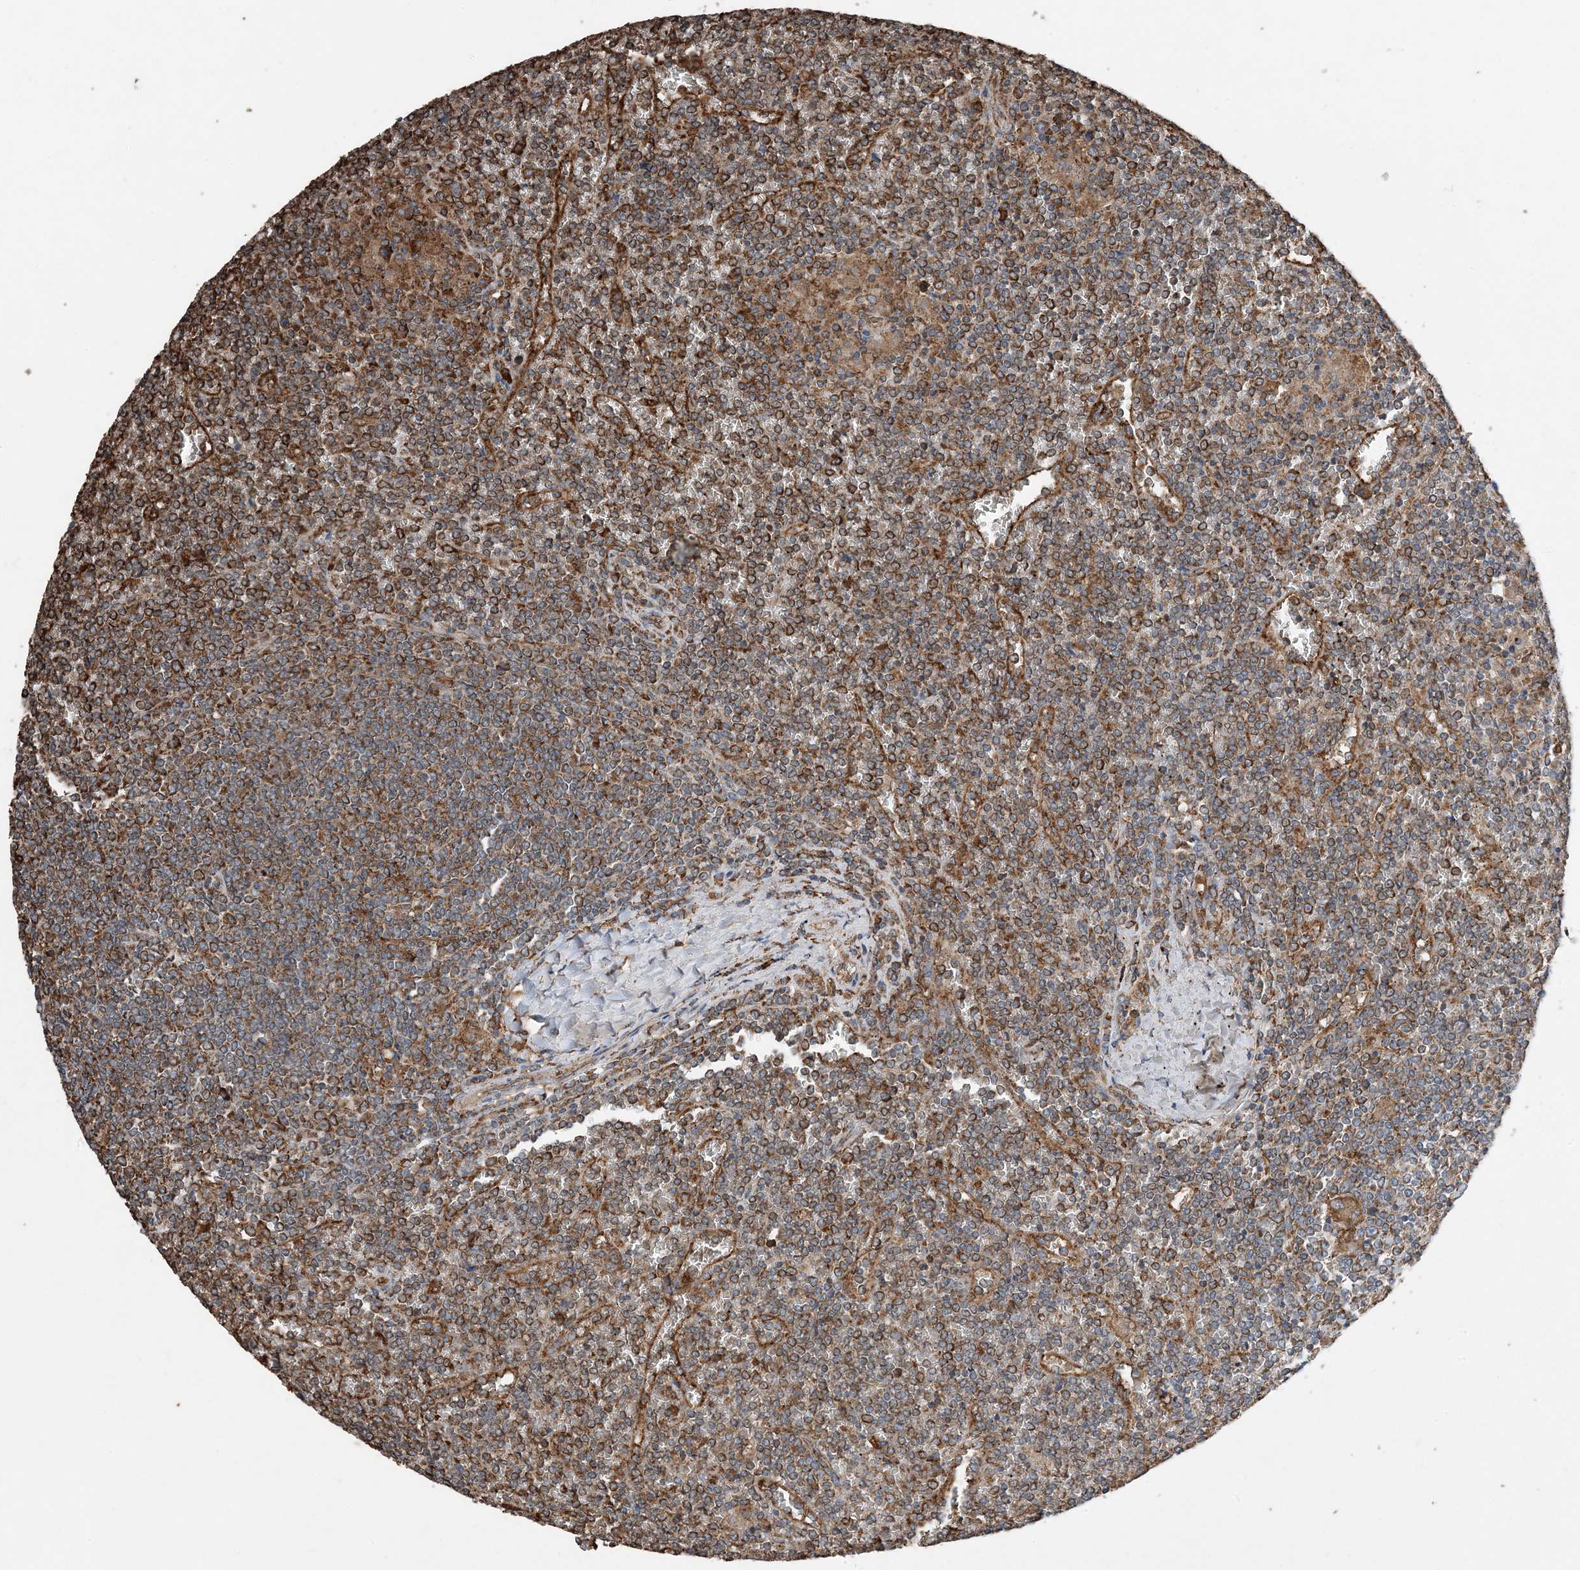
{"staining": {"intensity": "strong", "quantity": ">75%", "location": "cytoplasmic/membranous"}, "tissue": "lymphoma", "cell_type": "Tumor cells", "image_type": "cancer", "snomed": [{"axis": "morphology", "description": "Malignant lymphoma, non-Hodgkin's type, Low grade"}, {"axis": "topography", "description": "Spleen"}], "caption": "Brown immunohistochemical staining in human malignant lymphoma, non-Hodgkin's type (low-grade) exhibits strong cytoplasmic/membranous staining in approximately >75% of tumor cells.", "gene": "PDIA6", "patient": {"sex": "female", "age": 19}}